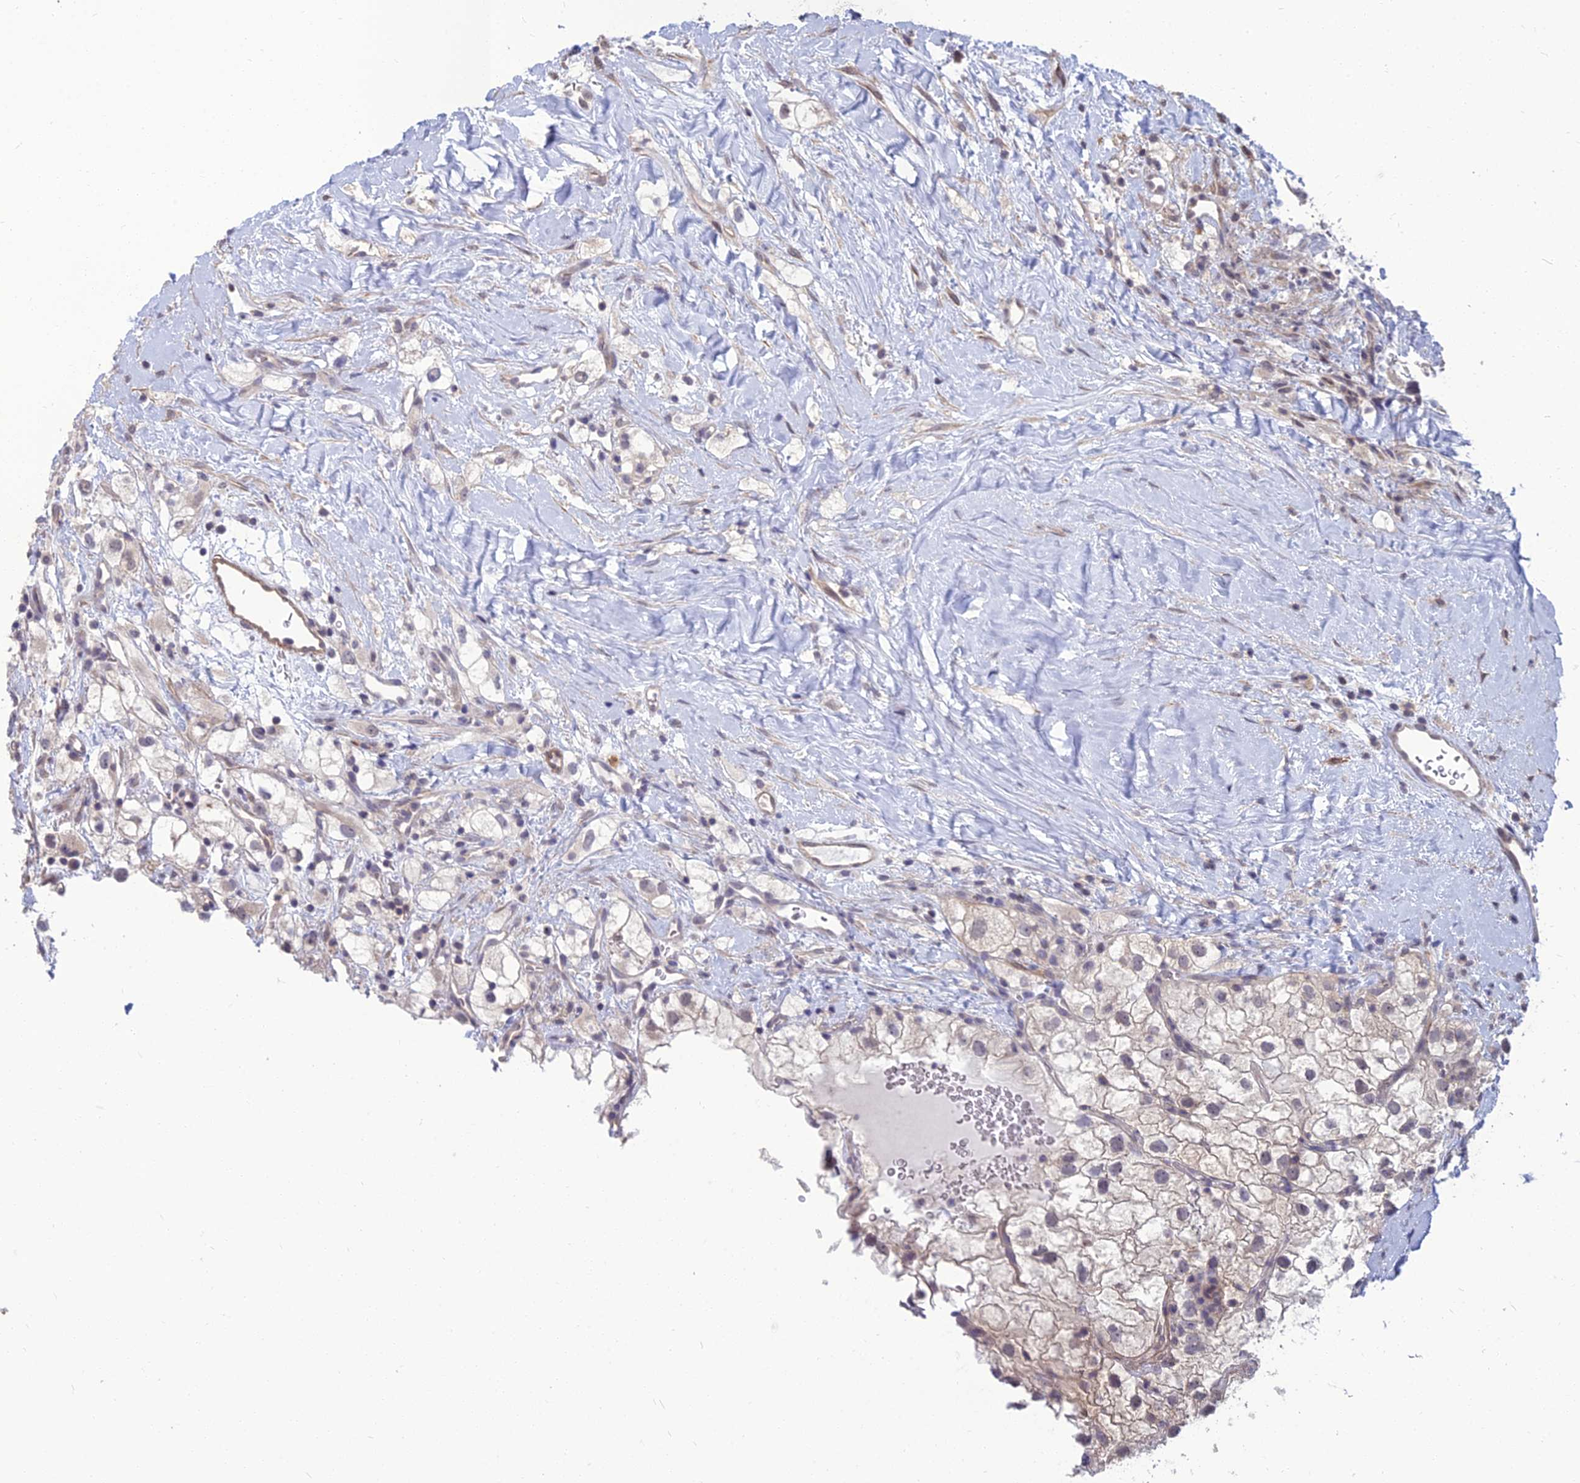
{"staining": {"intensity": "negative", "quantity": "none", "location": "none"}, "tissue": "renal cancer", "cell_type": "Tumor cells", "image_type": "cancer", "snomed": [{"axis": "morphology", "description": "Adenocarcinoma, NOS"}, {"axis": "topography", "description": "Kidney"}], "caption": "Tumor cells show no significant protein expression in renal cancer. (DAB immunohistochemistry with hematoxylin counter stain).", "gene": "OPA3", "patient": {"sex": "male", "age": 59}}